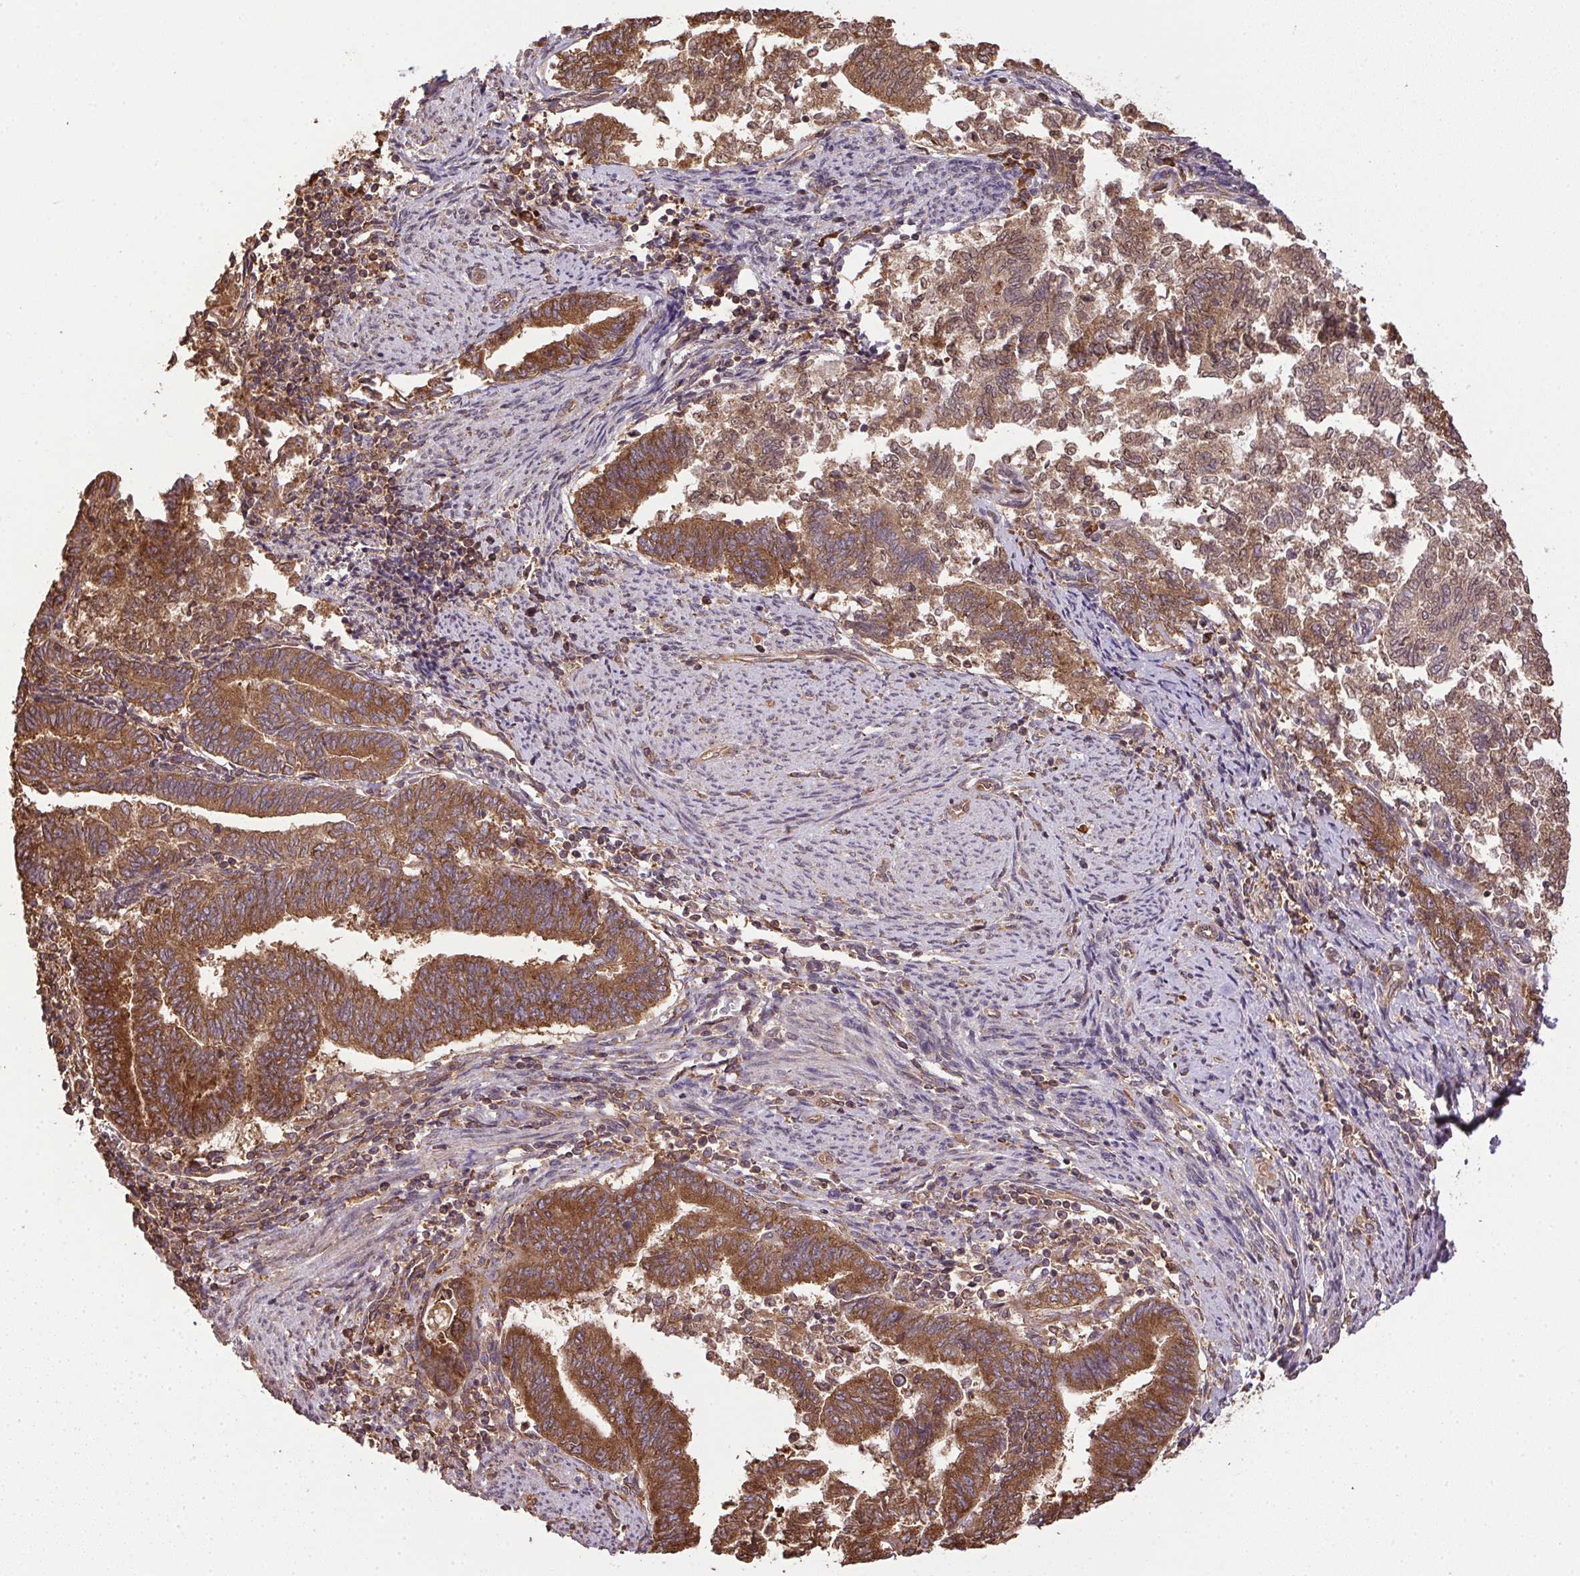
{"staining": {"intensity": "strong", "quantity": ">75%", "location": "cytoplasmic/membranous"}, "tissue": "endometrial cancer", "cell_type": "Tumor cells", "image_type": "cancer", "snomed": [{"axis": "morphology", "description": "Adenocarcinoma, NOS"}, {"axis": "topography", "description": "Endometrium"}], "caption": "IHC of endometrial cancer (adenocarcinoma) exhibits high levels of strong cytoplasmic/membranous staining in approximately >75% of tumor cells.", "gene": "EIF2S1", "patient": {"sex": "female", "age": 65}}